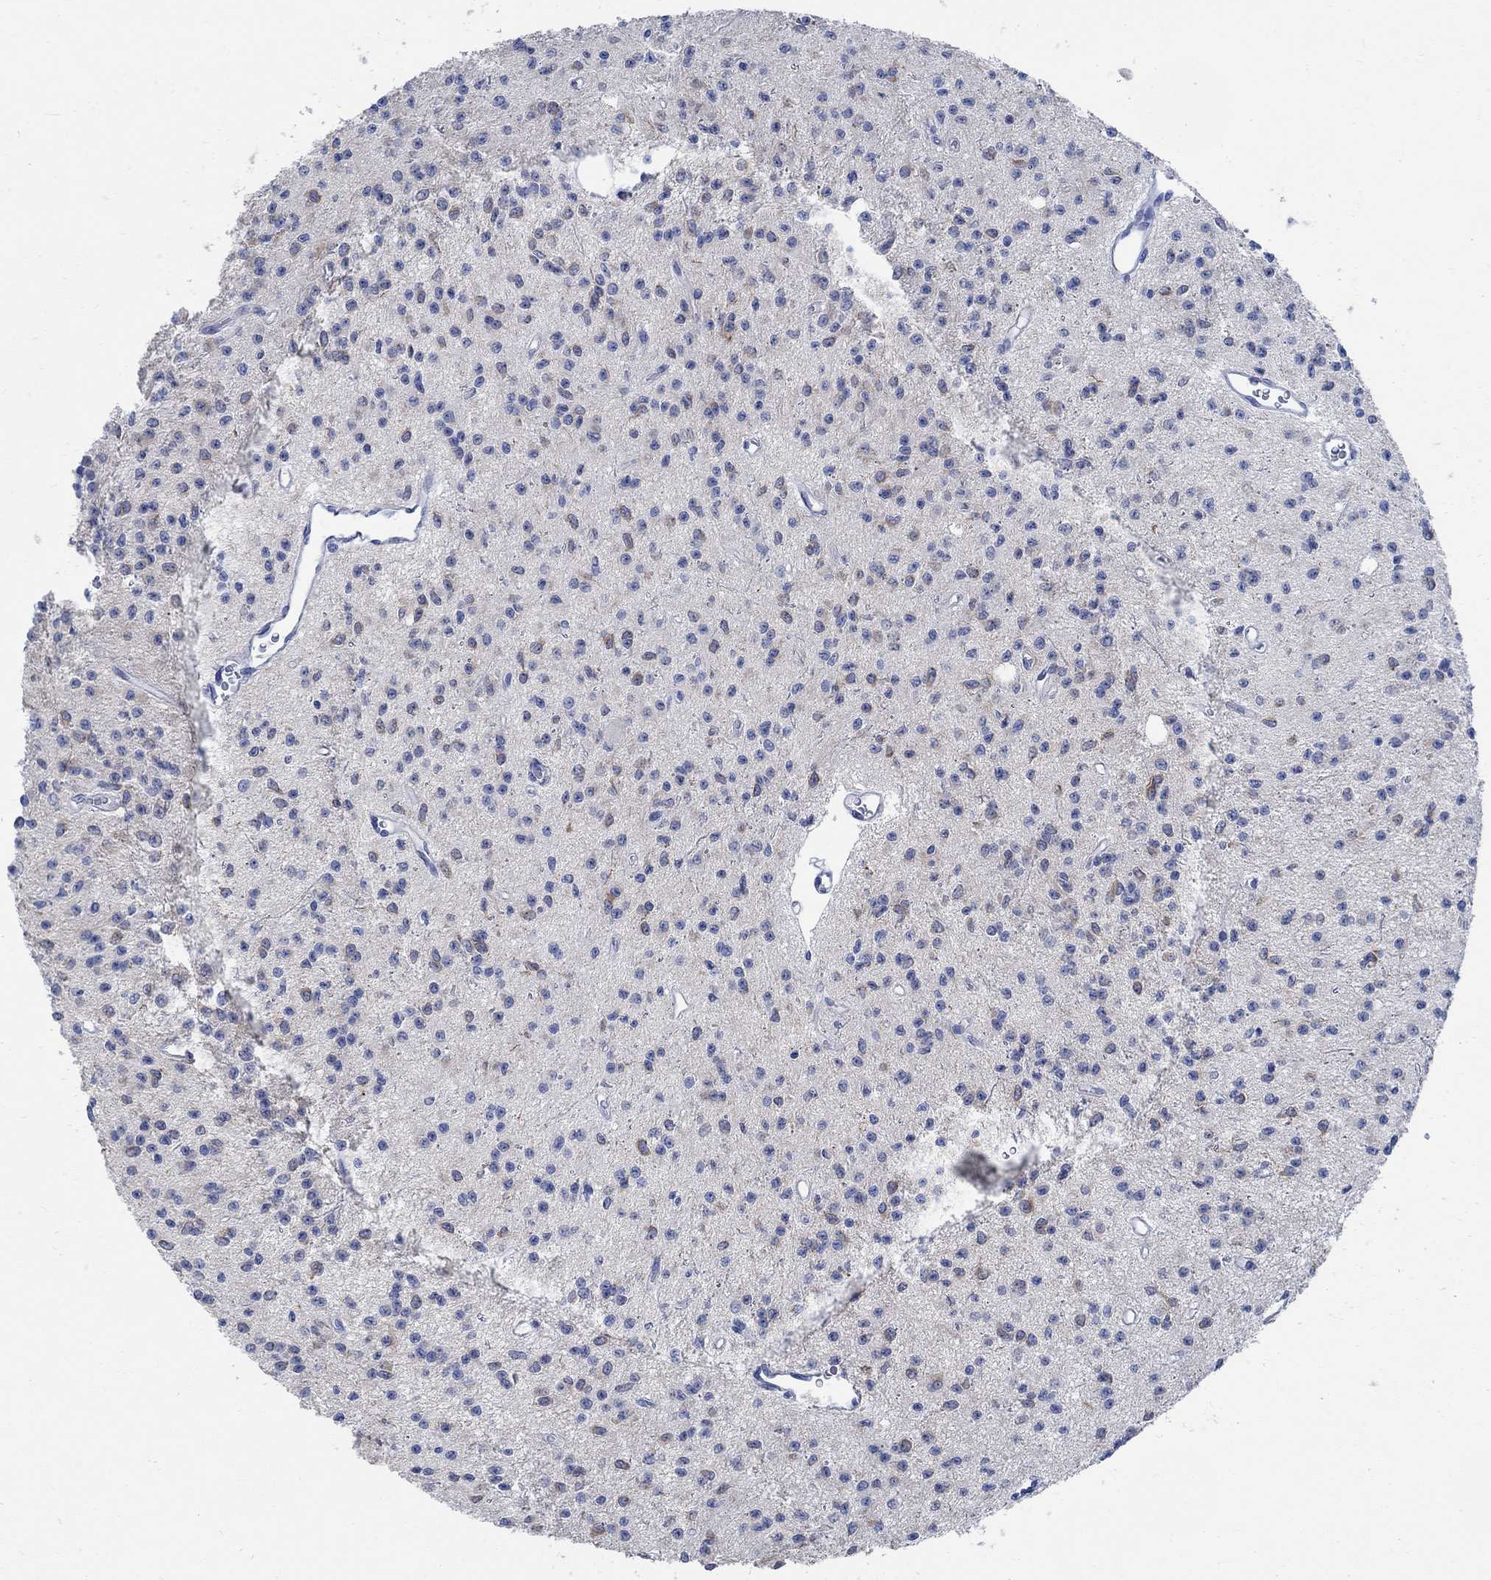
{"staining": {"intensity": "negative", "quantity": "none", "location": "none"}, "tissue": "glioma", "cell_type": "Tumor cells", "image_type": "cancer", "snomed": [{"axis": "morphology", "description": "Glioma, malignant, Low grade"}, {"axis": "topography", "description": "Brain"}], "caption": "Immunohistochemistry histopathology image of neoplastic tissue: human malignant low-grade glioma stained with DAB exhibits no significant protein positivity in tumor cells.", "gene": "CAMK2N1", "patient": {"sex": "female", "age": 45}}